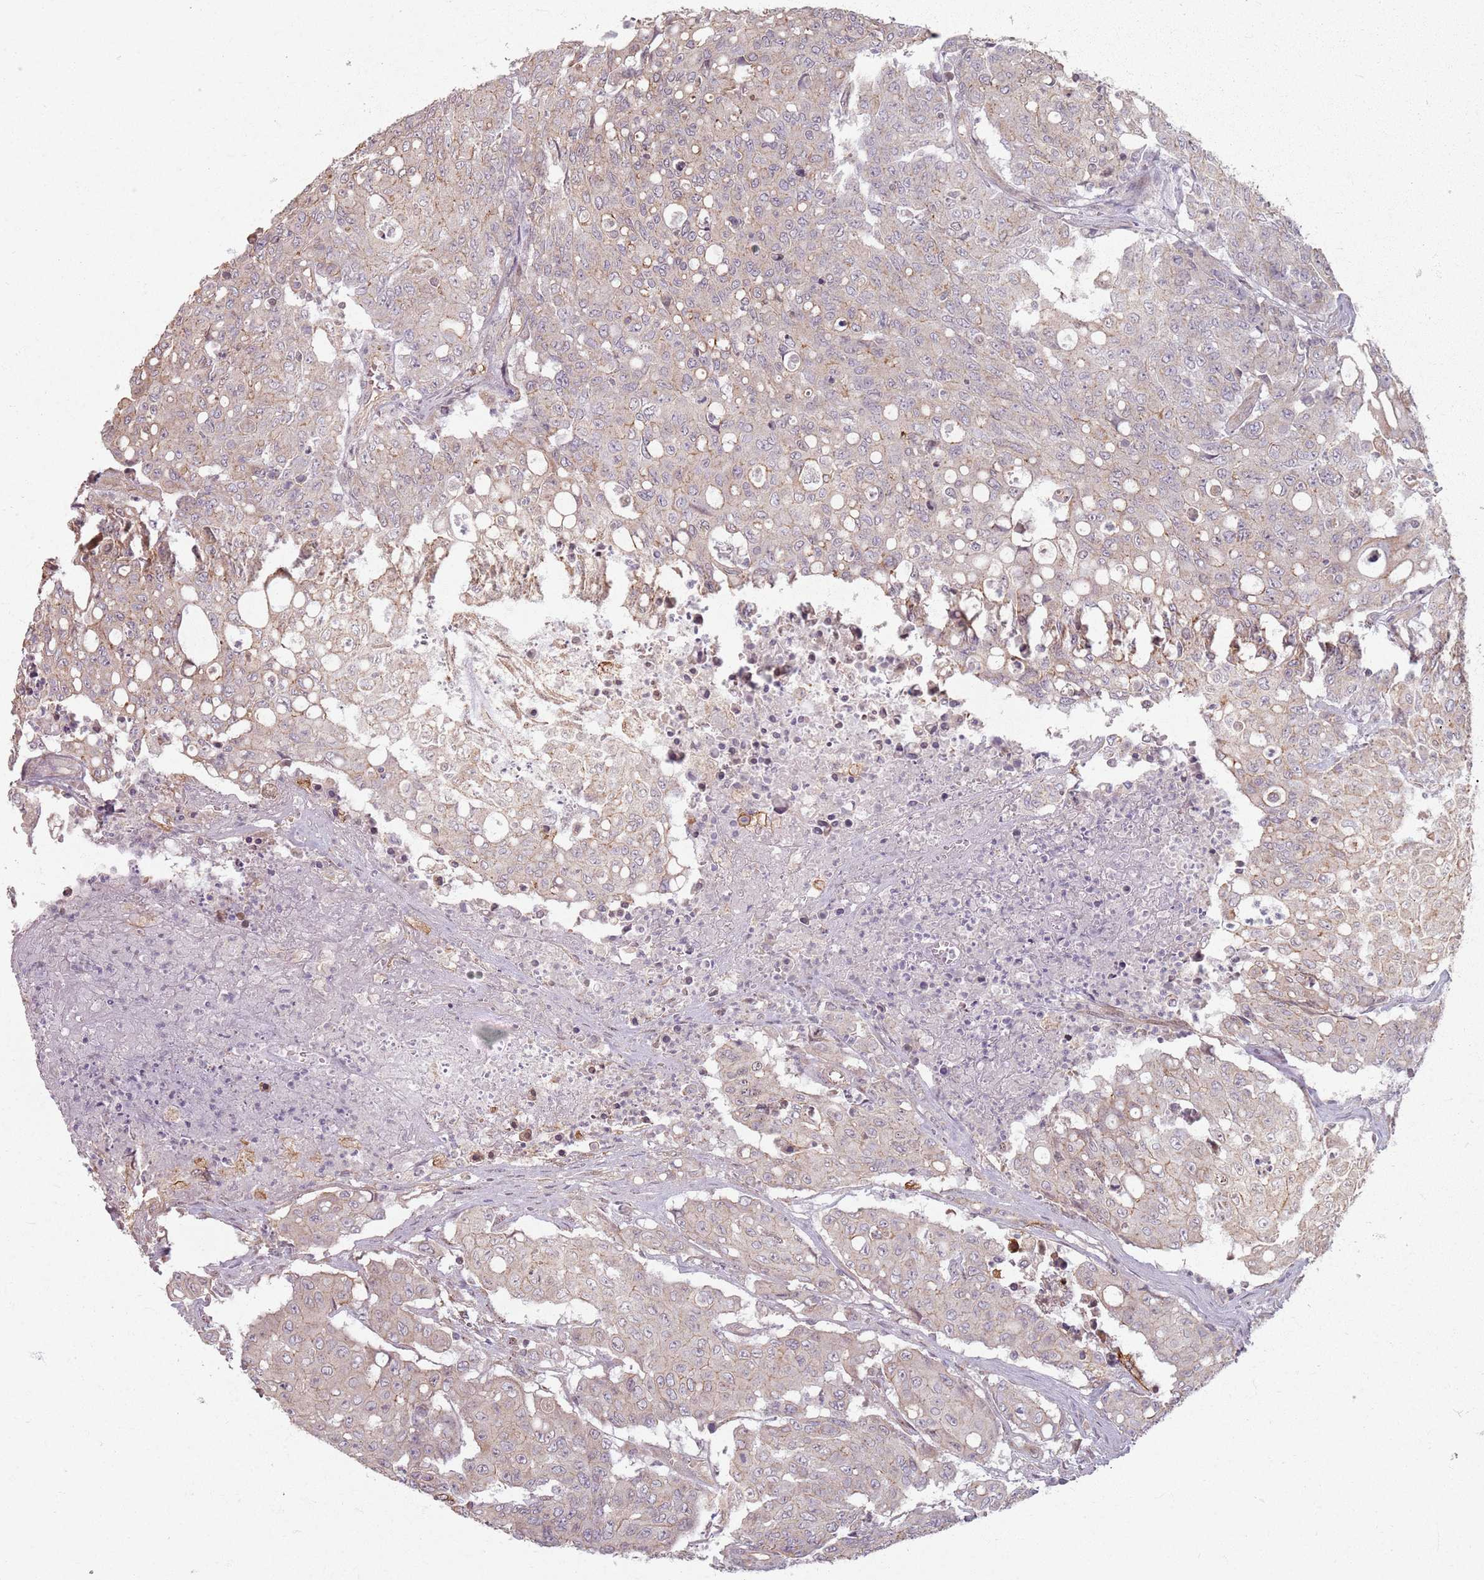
{"staining": {"intensity": "weak", "quantity": "<25%", "location": "cytoplasmic/membranous"}, "tissue": "colorectal cancer", "cell_type": "Tumor cells", "image_type": "cancer", "snomed": [{"axis": "morphology", "description": "Adenocarcinoma, NOS"}, {"axis": "topography", "description": "Colon"}], "caption": "An image of human colorectal cancer (adenocarcinoma) is negative for staining in tumor cells.", "gene": "KCNA5", "patient": {"sex": "male", "age": 51}}